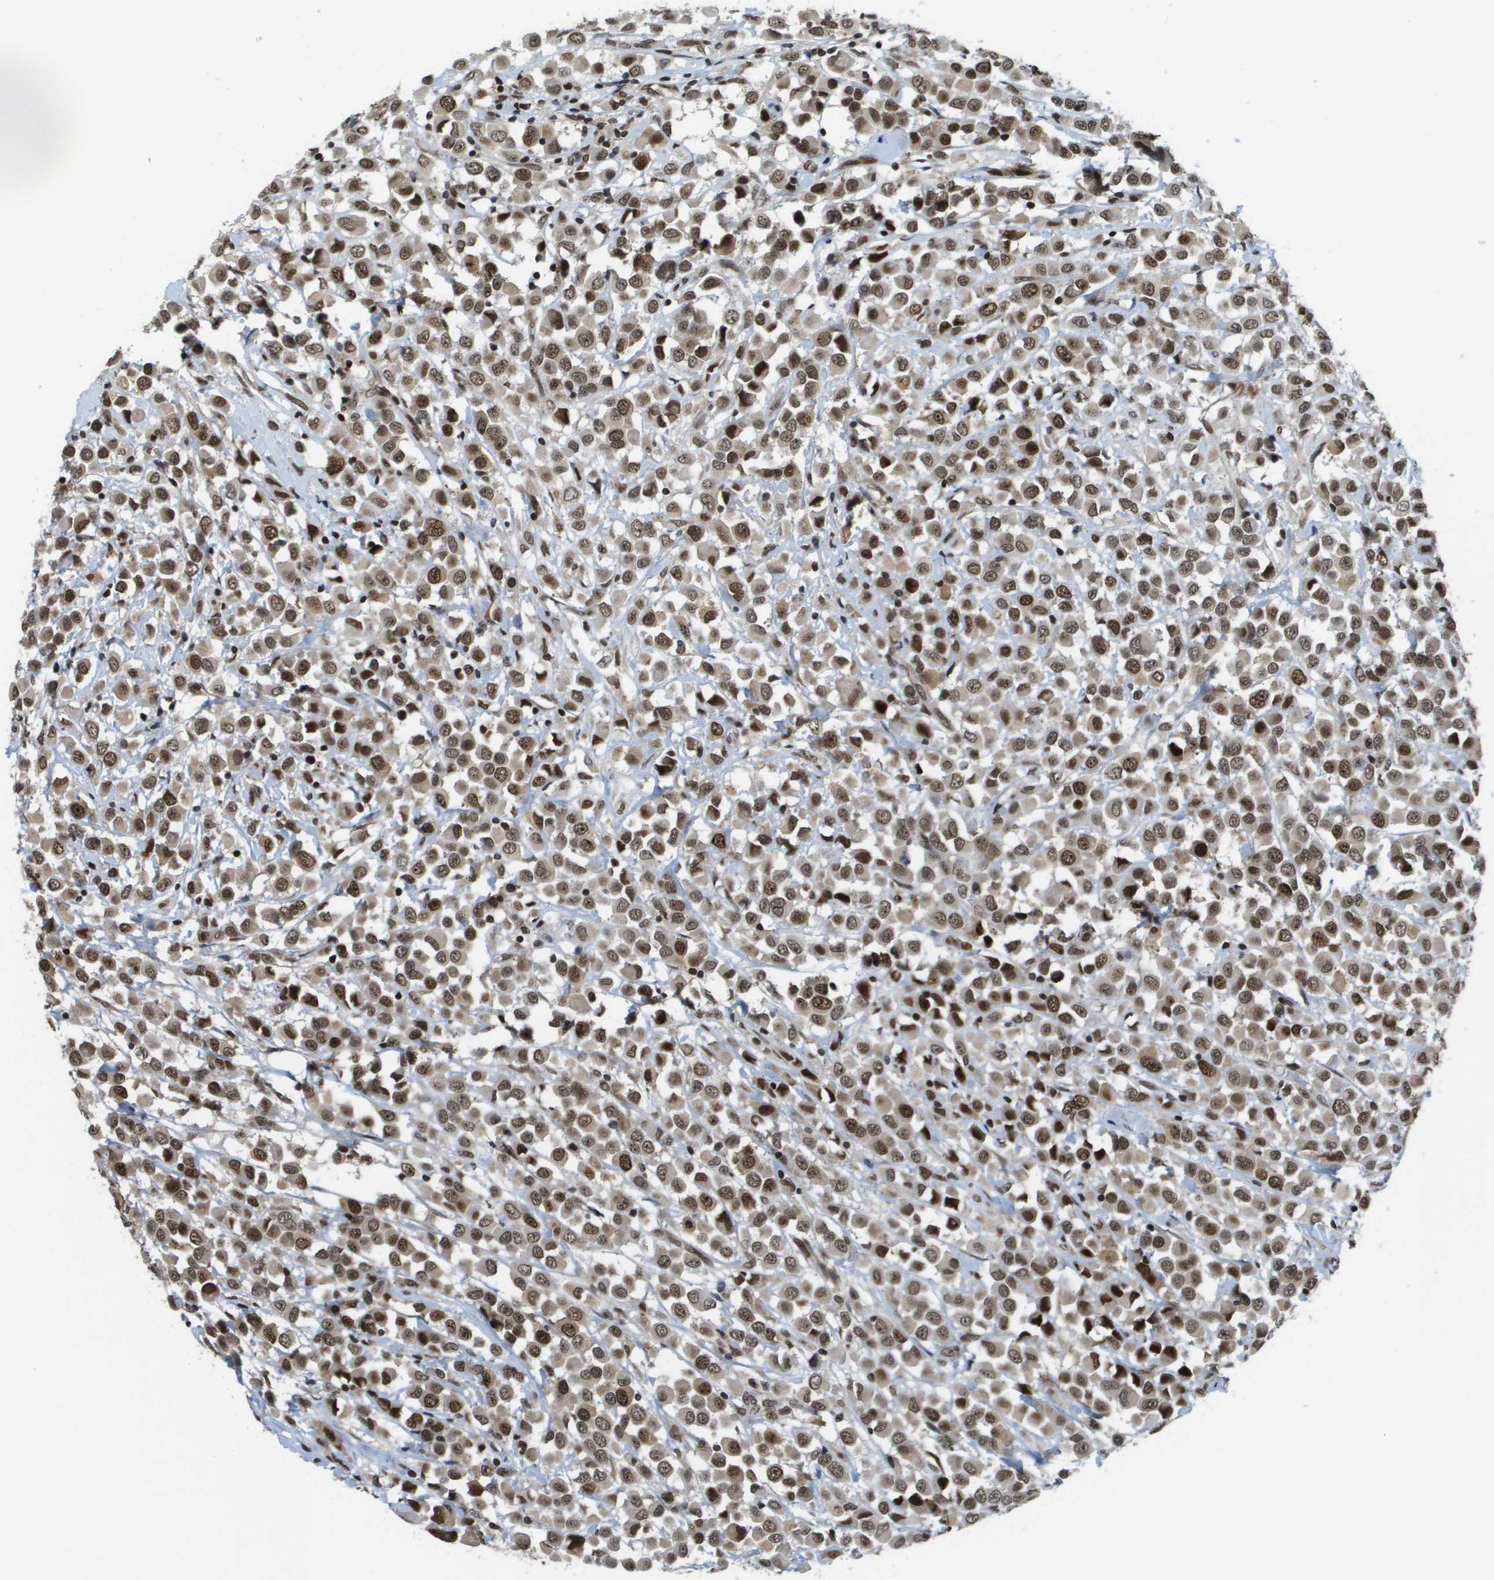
{"staining": {"intensity": "strong", "quantity": ">75%", "location": "cytoplasmic/membranous,nuclear"}, "tissue": "breast cancer", "cell_type": "Tumor cells", "image_type": "cancer", "snomed": [{"axis": "morphology", "description": "Duct carcinoma"}, {"axis": "topography", "description": "Breast"}], "caption": "This micrograph reveals IHC staining of breast cancer, with high strong cytoplasmic/membranous and nuclear staining in approximately >75% of tumor cells.", "gene": "RECQL4", "patient": {"sex": "female", "age": 61}}